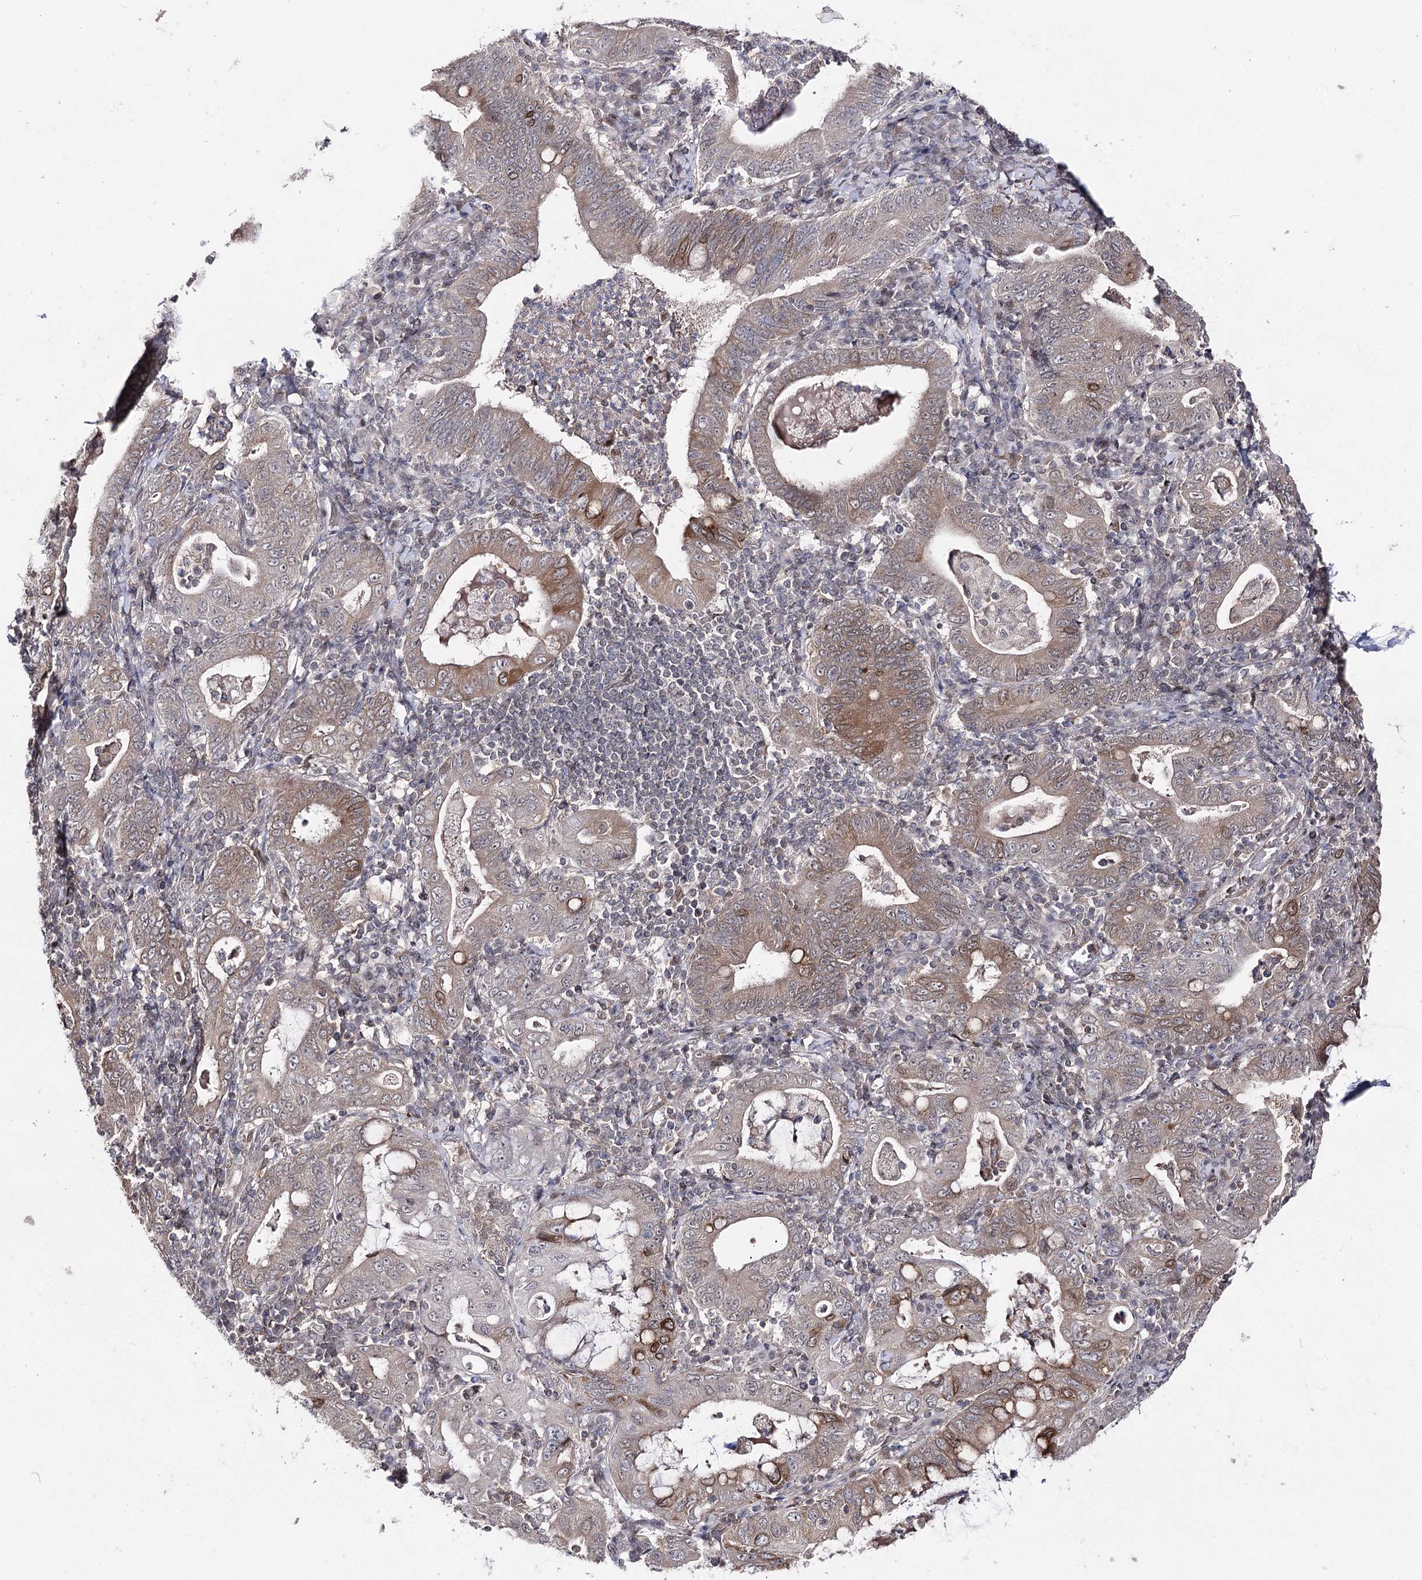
{"staining": {"intensity": "moderate", "quantity": "<25%", "location": "cytoplasmic/membranous"}, "tissue": "stomach cancer", "cell_type": "Tumor cells", "image_type": "cancer", "snomed": [{"axis": "morphology", "description": "Normal tissue, NOS"}, {"axis": "morphology", "description": "Adenocarcinoma, NOS"}, {"axis": "topography", "description": "Esophagus"}, {"axis": "topography", "description": "Stomach, upper"}, {"axis": "topography", "description": "Peripheral nerve tissue"}], "caption": "Tumor cells demonstrate low levels of moderate cytoplasmic/membranous staining in about <25% of cells in human adenocarcinoma (stomach).", "gene": "HSD11B2", "patient": {"sex": "male", "age": 62}}